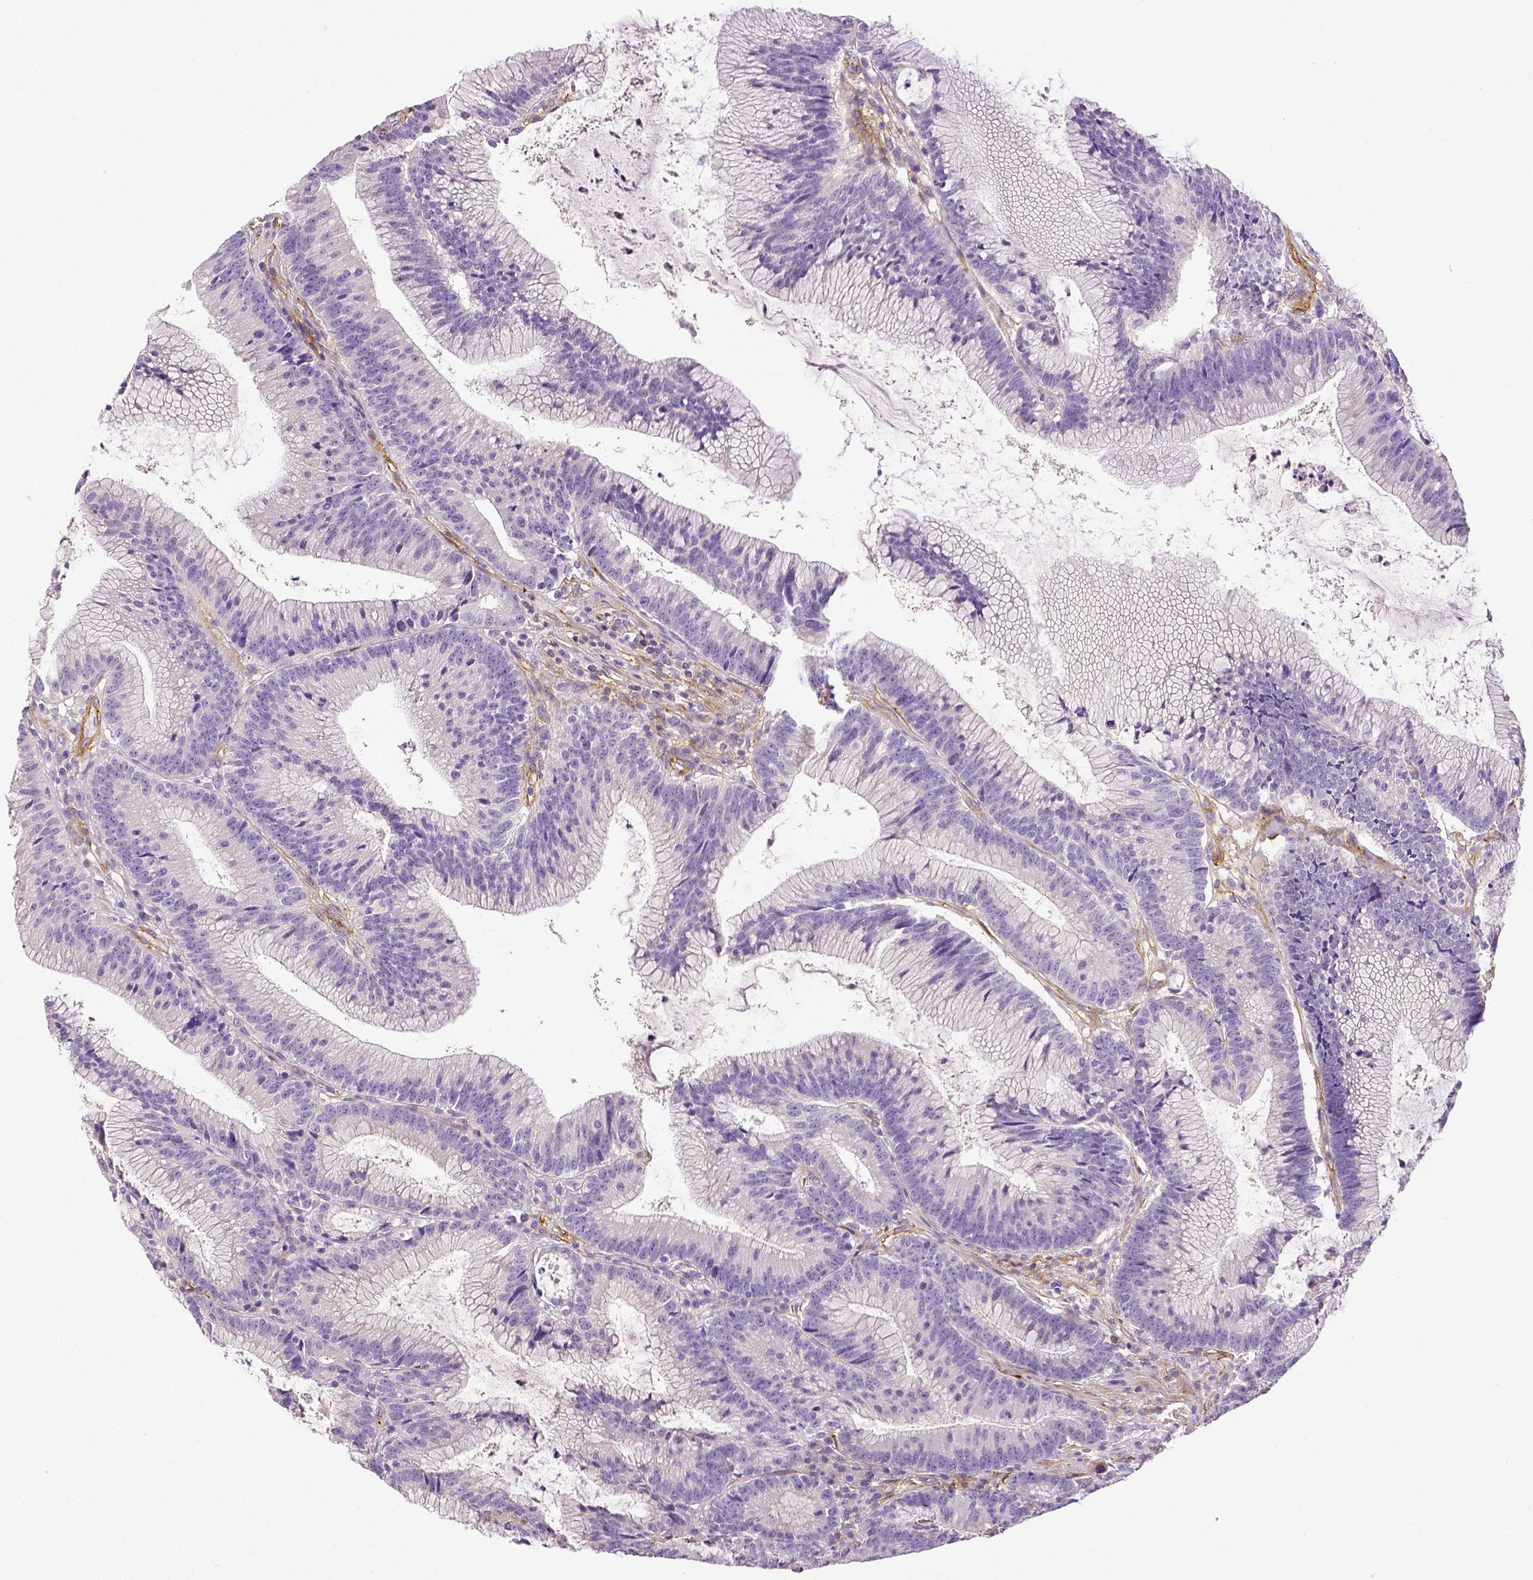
{"staining": {"intensity": "negative", "quantity": "none", "location": "none"}, "tissue": "colorectal cancer", "cell_type": "Tumor cells", "image_type": "cancer", "snomed": [{"axis": "morphology", "description": "Adenocarcinoma, NOS"}, {"axis": "topography", "description": "Colon"}], "caption": "Human colorectal cancer (adenocarcinoma) stained for a protein using immunohistochemistry (IHC) demonstrates no expression in tumor cells.", "gene": "THY1", "patient": {"sex": "female", "age": 78}}